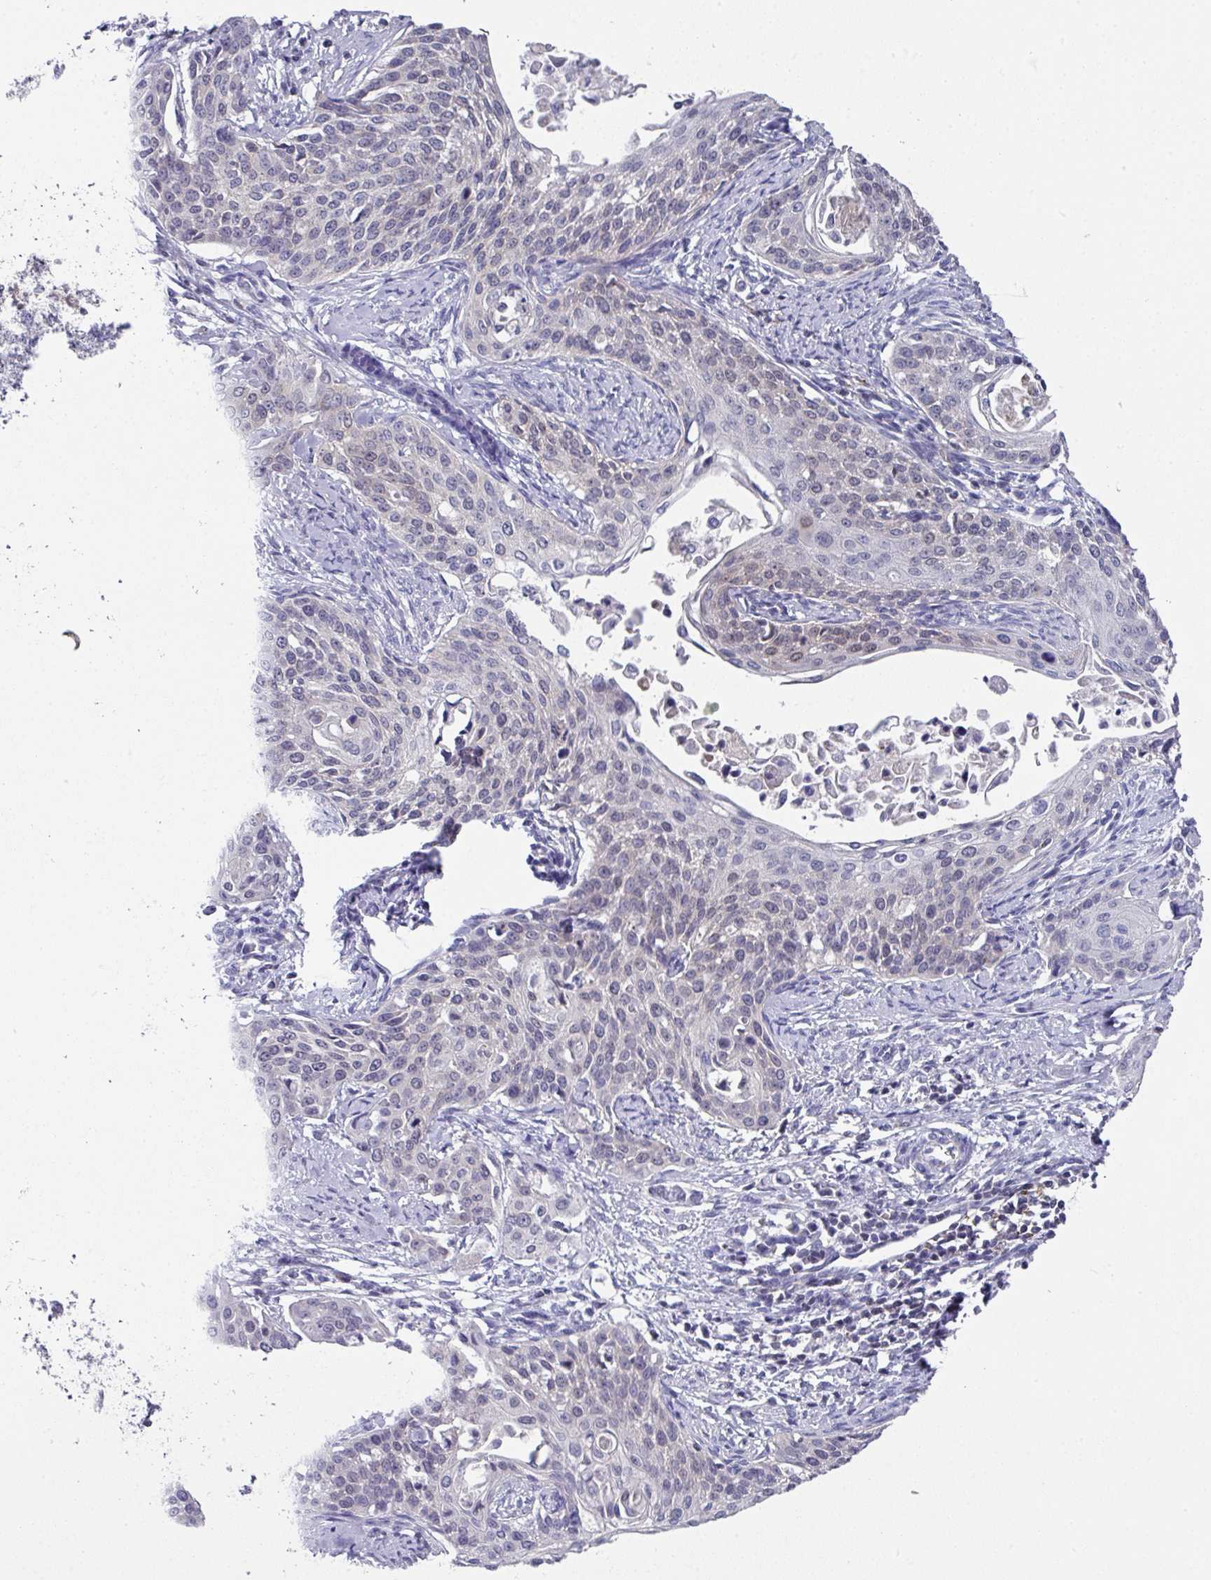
{"staining": {"intensity": "negative", "quantity": "none", "location": "none"}, "tissue": "cervical cancer", "cell_type": "Tumor cells", "image_type": "cancer", "snomed": [{"axis": "morphology", "description": "Squamous cell carcinoma, NOS"}, {"axis": "topography", "description": "Cervix"}], "caption": "Protein analysis of cervical cancer shows no significant staining in tumor cells.", "gene": "DCAF12L2", "patient": {"sex": "female", "age": 44}}